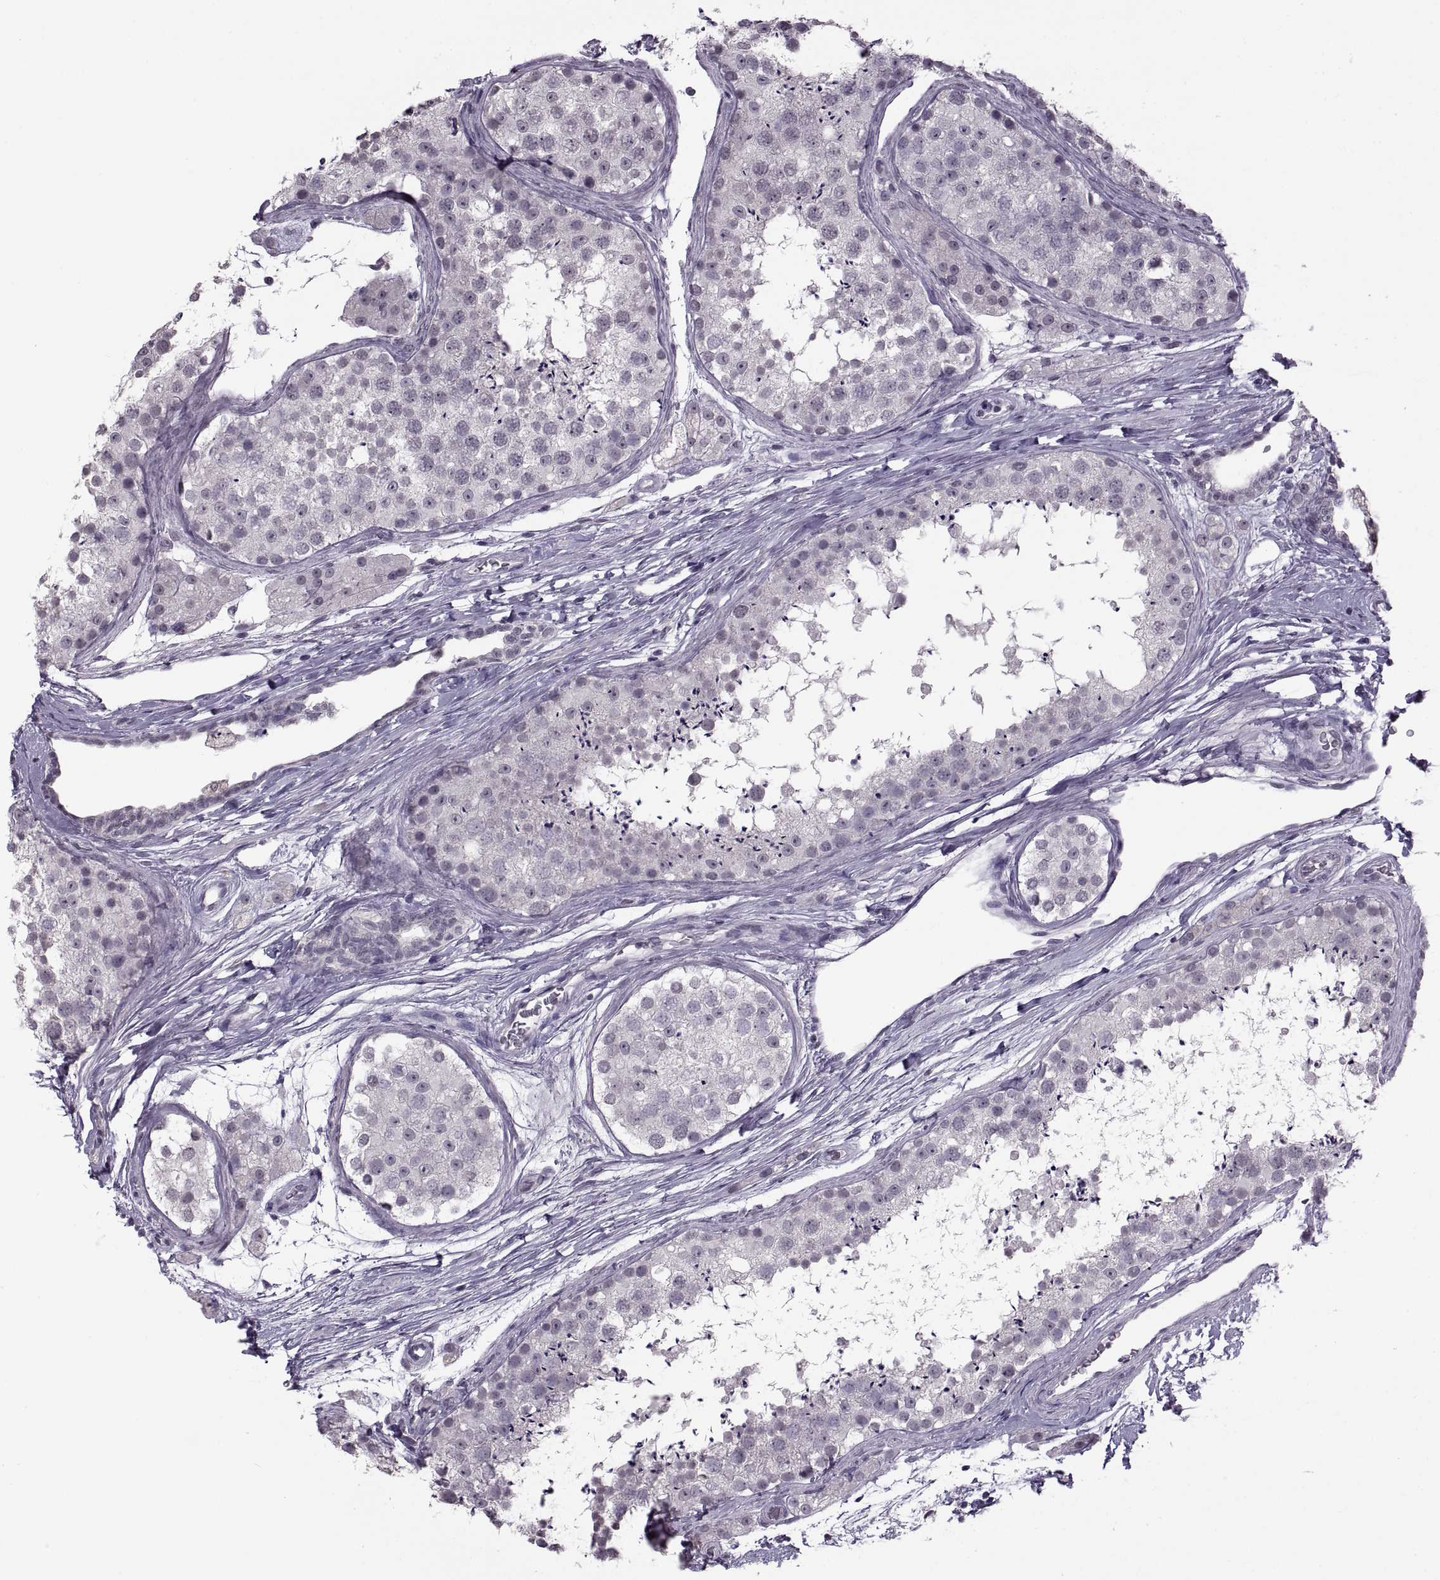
{"staining": {"intensity": "negative", "quantity": "none", "location": "none"}, "tissue": "testis", "cell_type": "Cells in seminiferous ducts", "image_type": "normal", "snomed": [{"axis": "morphology", "description": "Normal tissue, NOS"}, {"axis": "topography", "description": "Testis"}], "caption": "Immunohistochemistry (IHC) of benign human testis demonstrates no expression in cells in seminiferous ducts.", "gene": "OTP", "patient": {"sex": "male", "age": 41}}